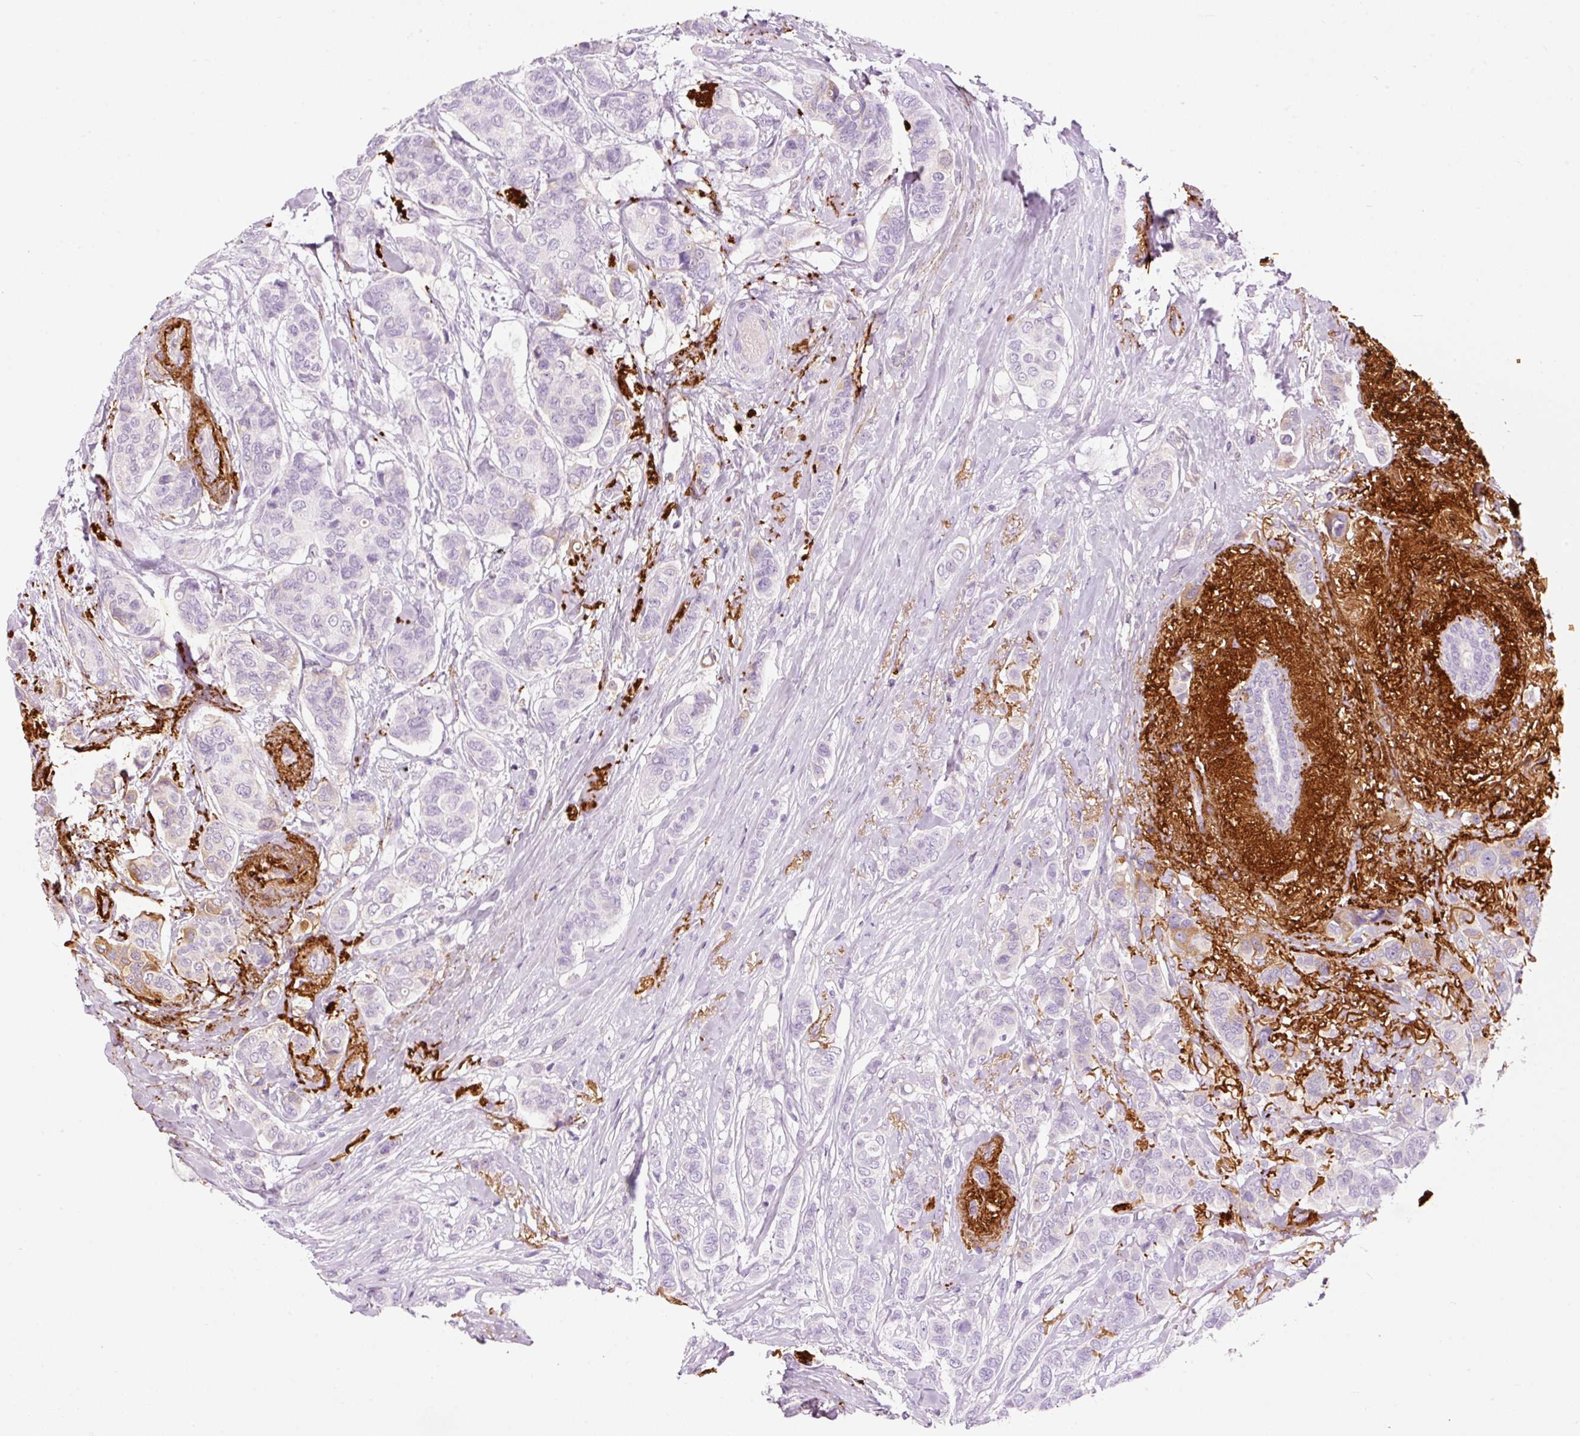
{"staining": {"intensity": "negative", "quantity": "none", "location": "none"}, "tissue": "breast cancer", "cell_type": "Tumor cells", "image_type": "cancer", "snomed": [{"axis": "morphology", "description": "Lobular carcinoma"}, {"axis": "topography", "description": "Breast"}], "caption": "Breast lobular carcinoma was stained to show a protein in brown. There is no significant positivity in tumor cells. (Immunohistochemistry (ihc), brightfield microscopy, high magnification).", "gene": "MFAP4", "patient": {"sex": "female", "age": 51}}